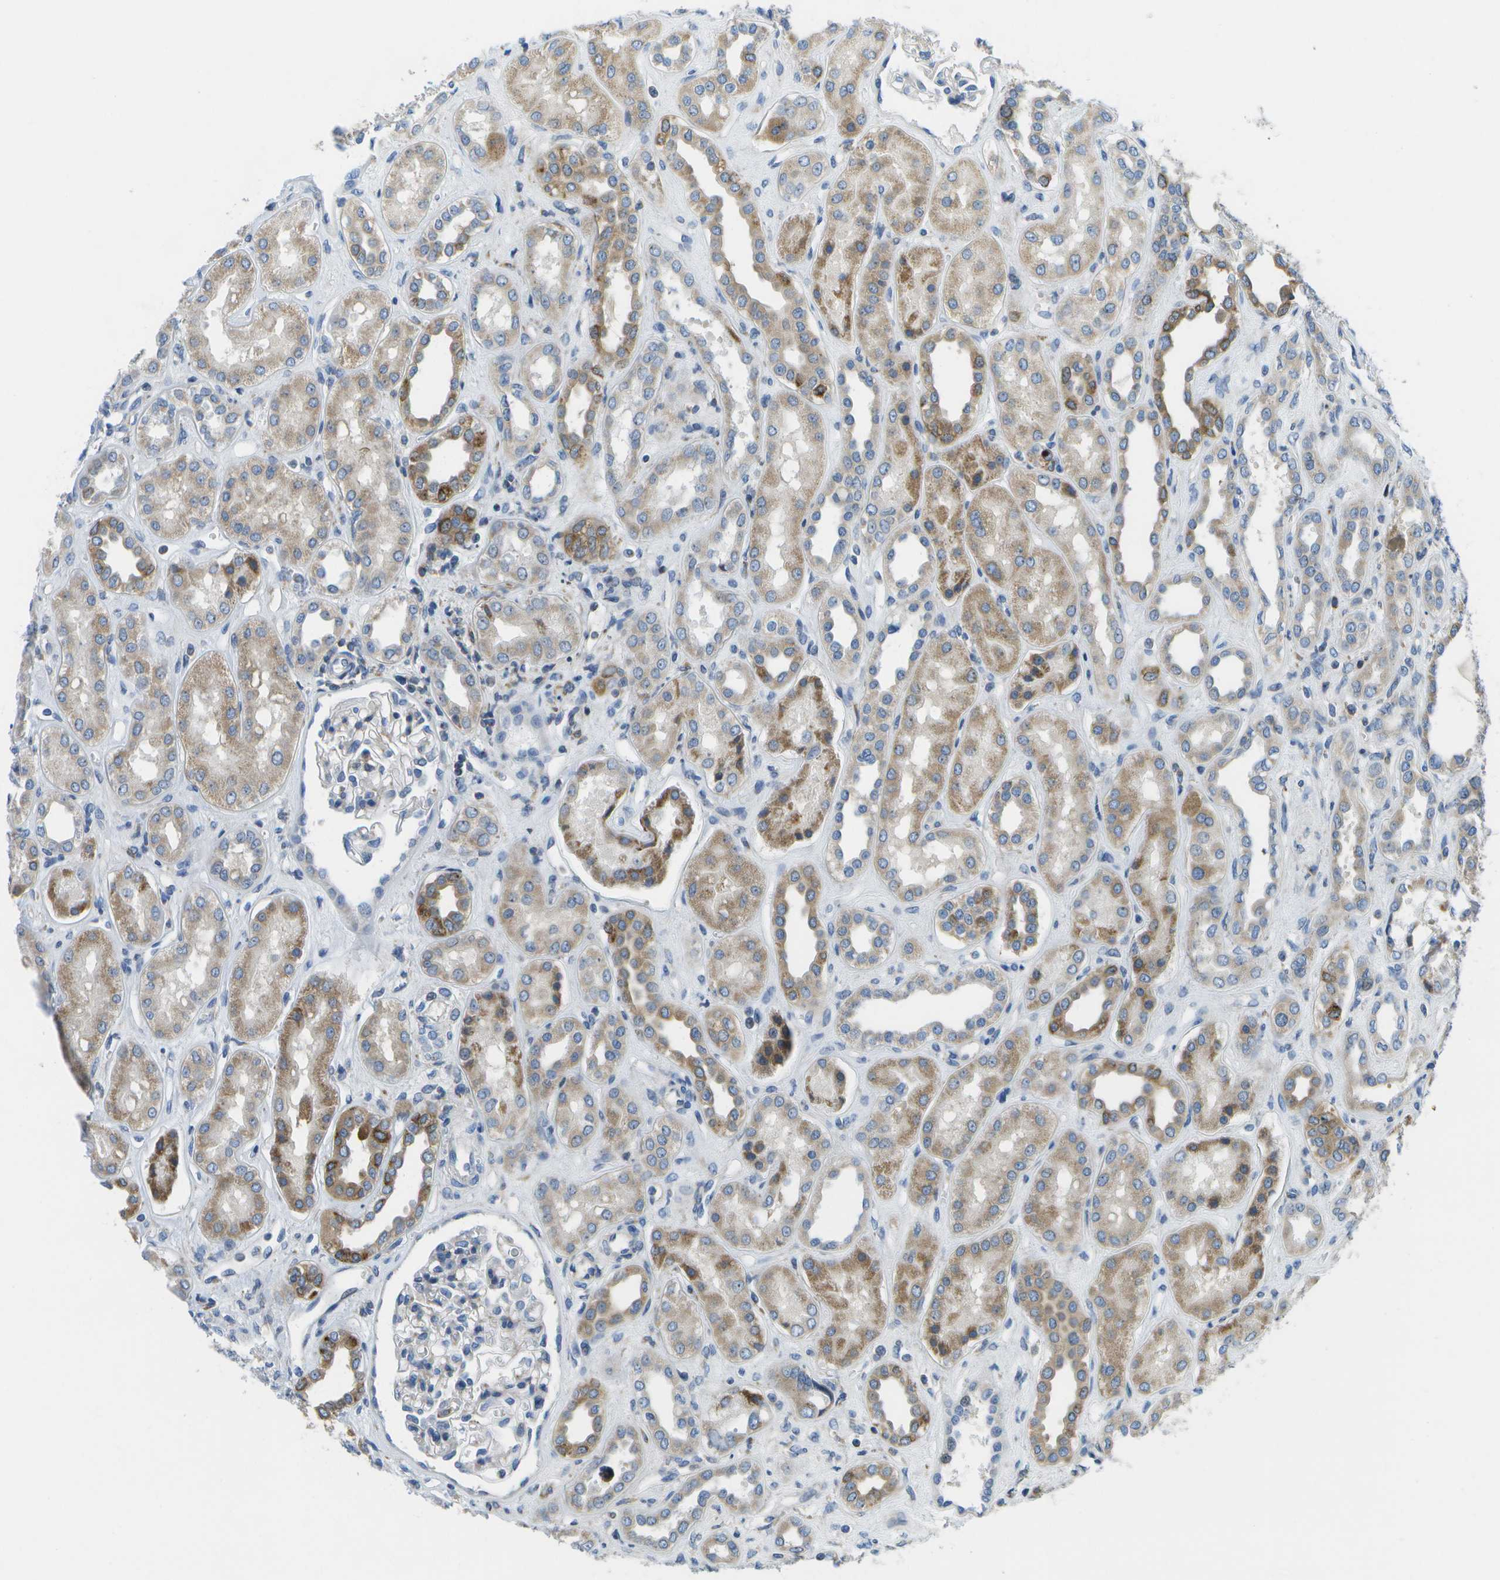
{"staining": {"intensity": "weak", "quantity": "<25%", "location": "cytoplasmic/membranous"}, "tissue": "kidney", "cell_type": "Cells in glomeruli", "image_type": "normal", "snomed": [{"axis": "morphology", "description": "Normal tissue, NOS"}, {"axis": "topography", "description": "Kidney"}], "caption": "Benign kidney was stained to show a protein in brown. There is no significant staining in cells in glomeruli.", "gene": "GDF5", "patient": {"sex": "male", "age": 59}}